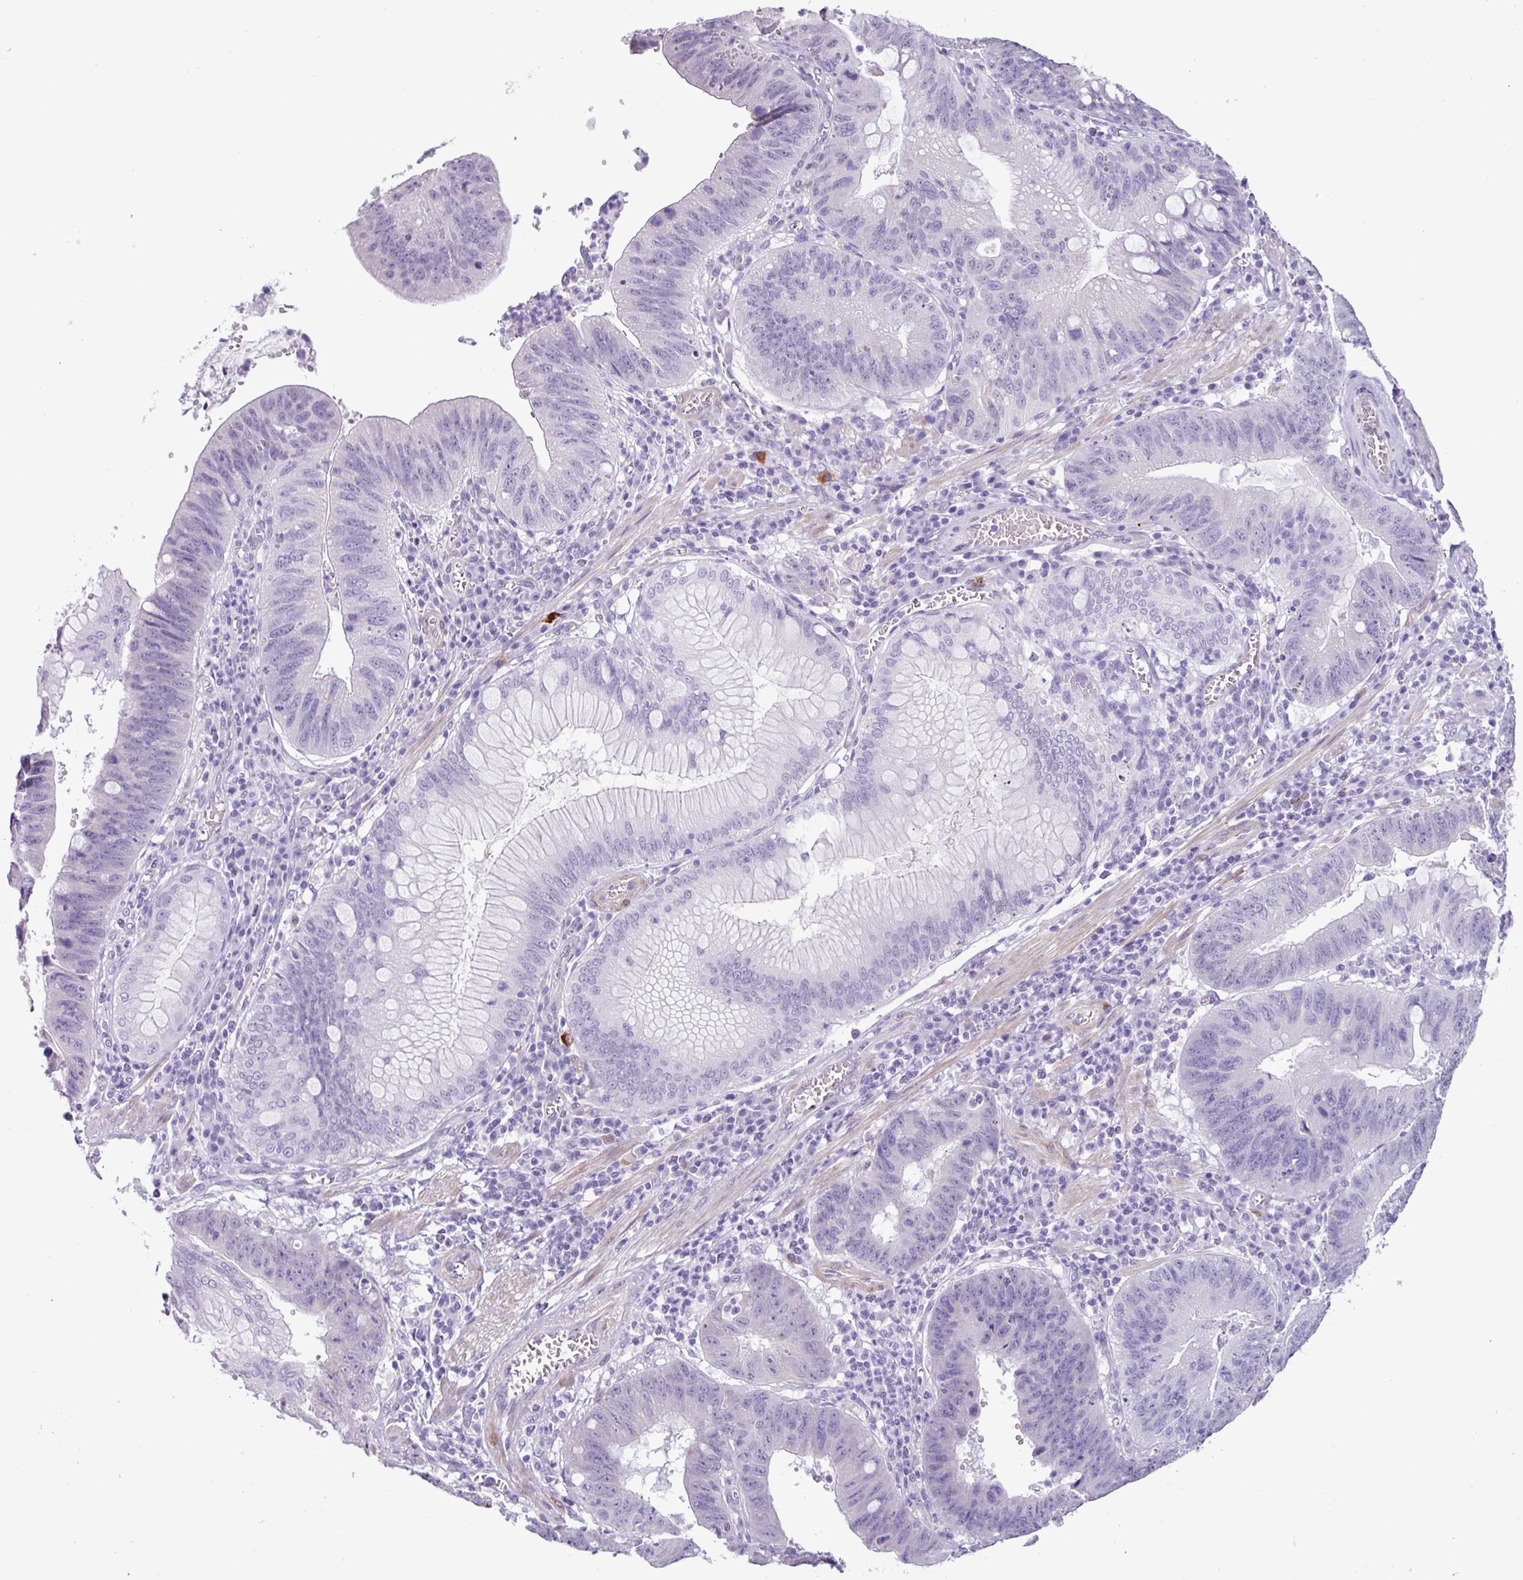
{"staining": {"intensity": "negative", "quantity": "none", "location": "none"}, "tissue": "stomach cancer", "cell_type": "Tumor cells", "image_type": "cancer", "snomed": [{"axis": "morphology", "description": "Adenocarcinoma, NOS"}, {"axis": "topography", "description": "Stomach"}], "caption": "Immunohistochemical staining of stomach cancer (adenocarcinoma) displays no significant staining in tumor cells.", "gene": "OTX1", "patient": {"sex": "male", "age": 59}}